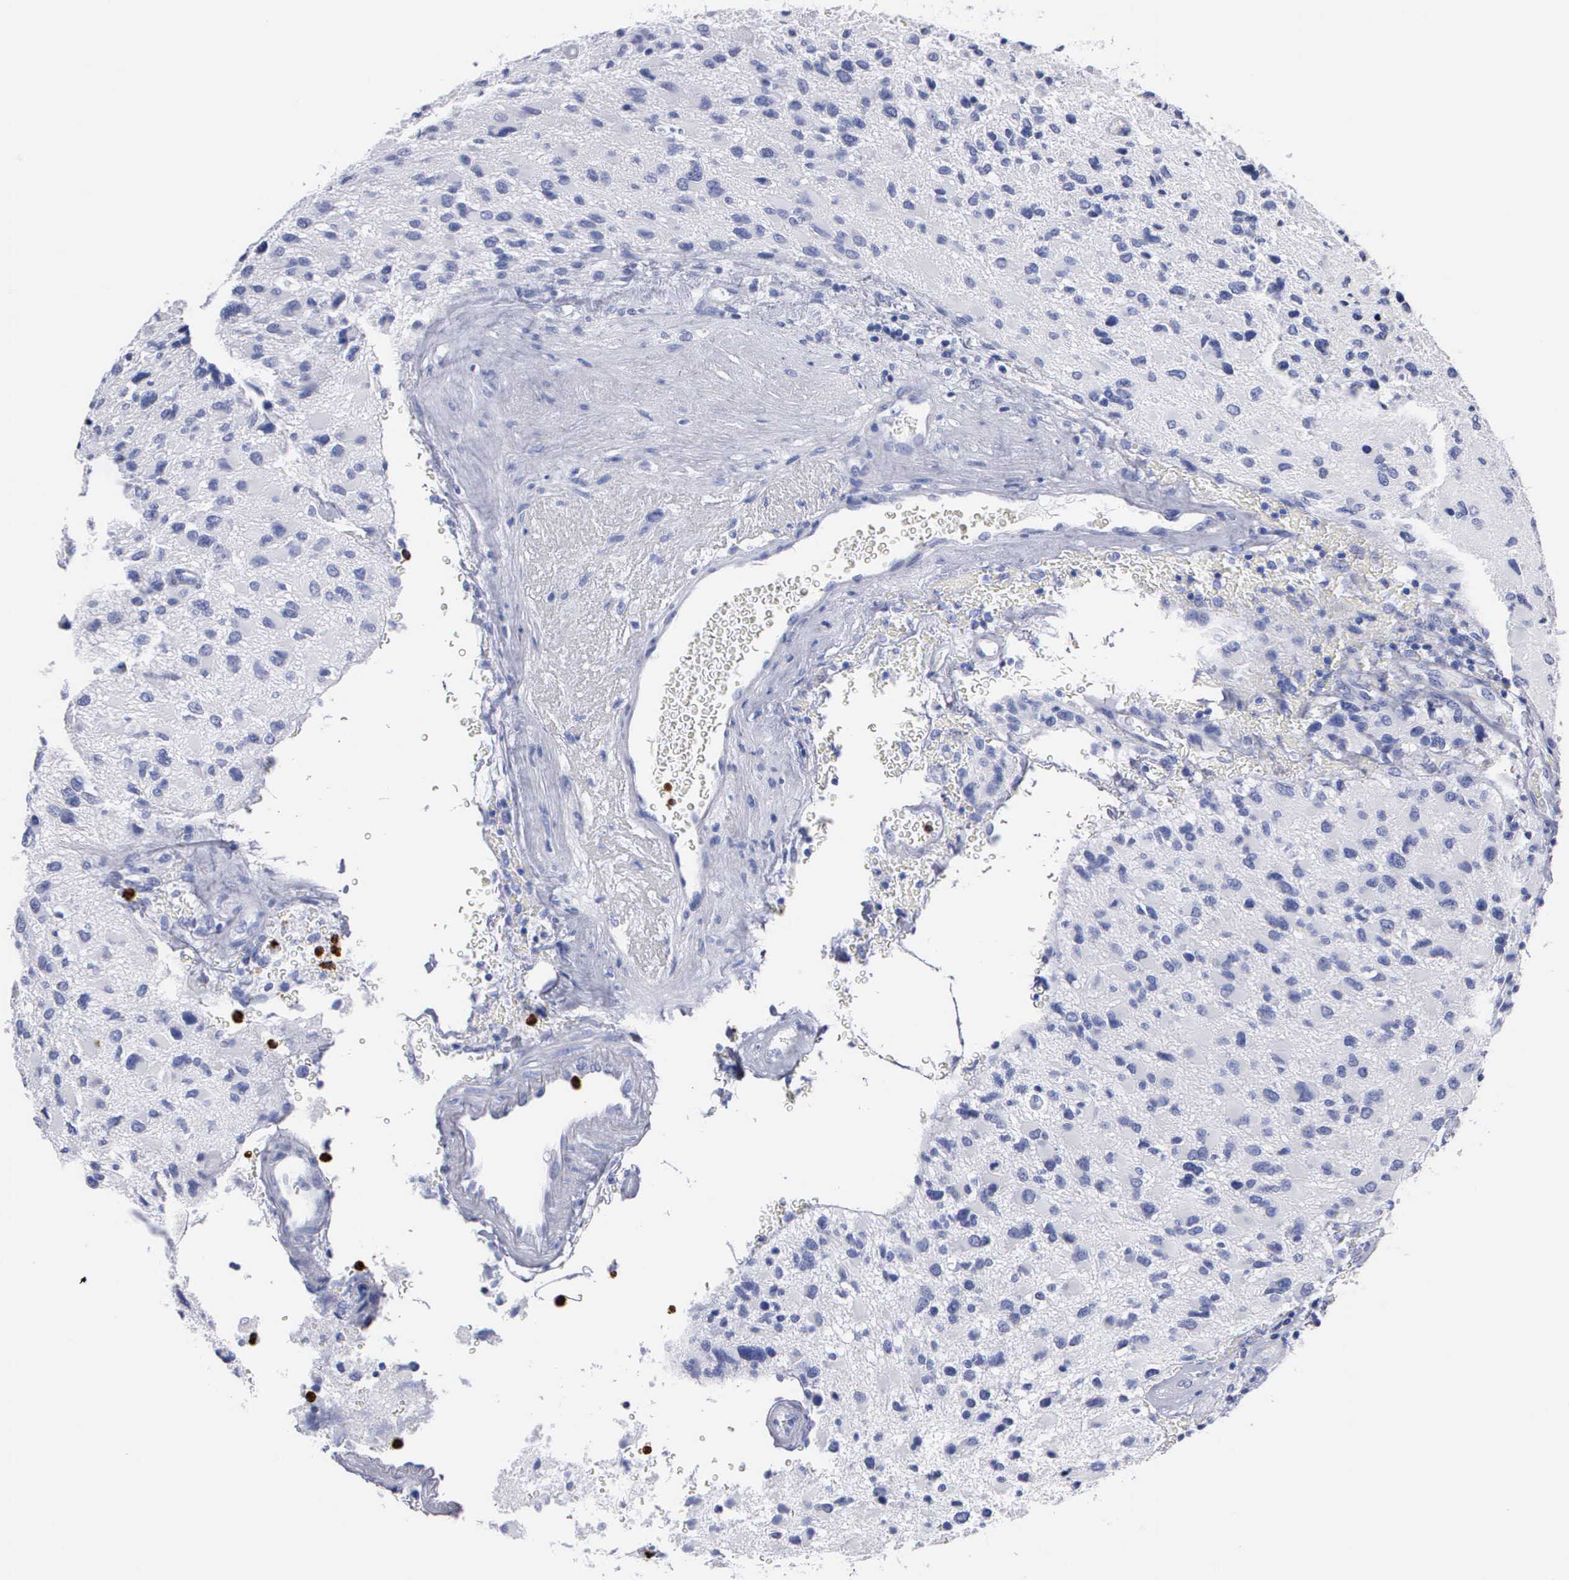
{"staining": {"intensity": "negative", "quantity": "none", "location": "none"}, "tissue": "glioma", "cell_type": "Tumor cells", "image_type": "cancer", "snomed": [{"axis": "morphology", "description": "Glioma, malignant, High grade"}, {"axis": "topography", "description": "Brain"}], "caption": "High magnification brightfield microscopy of glioma stained with DAB (brown) and counterstained with hematoxylin (blue): tumor cells show no significant expression.", "gene": "CTSG", "patient": {"sex": "male", "age": 69}}